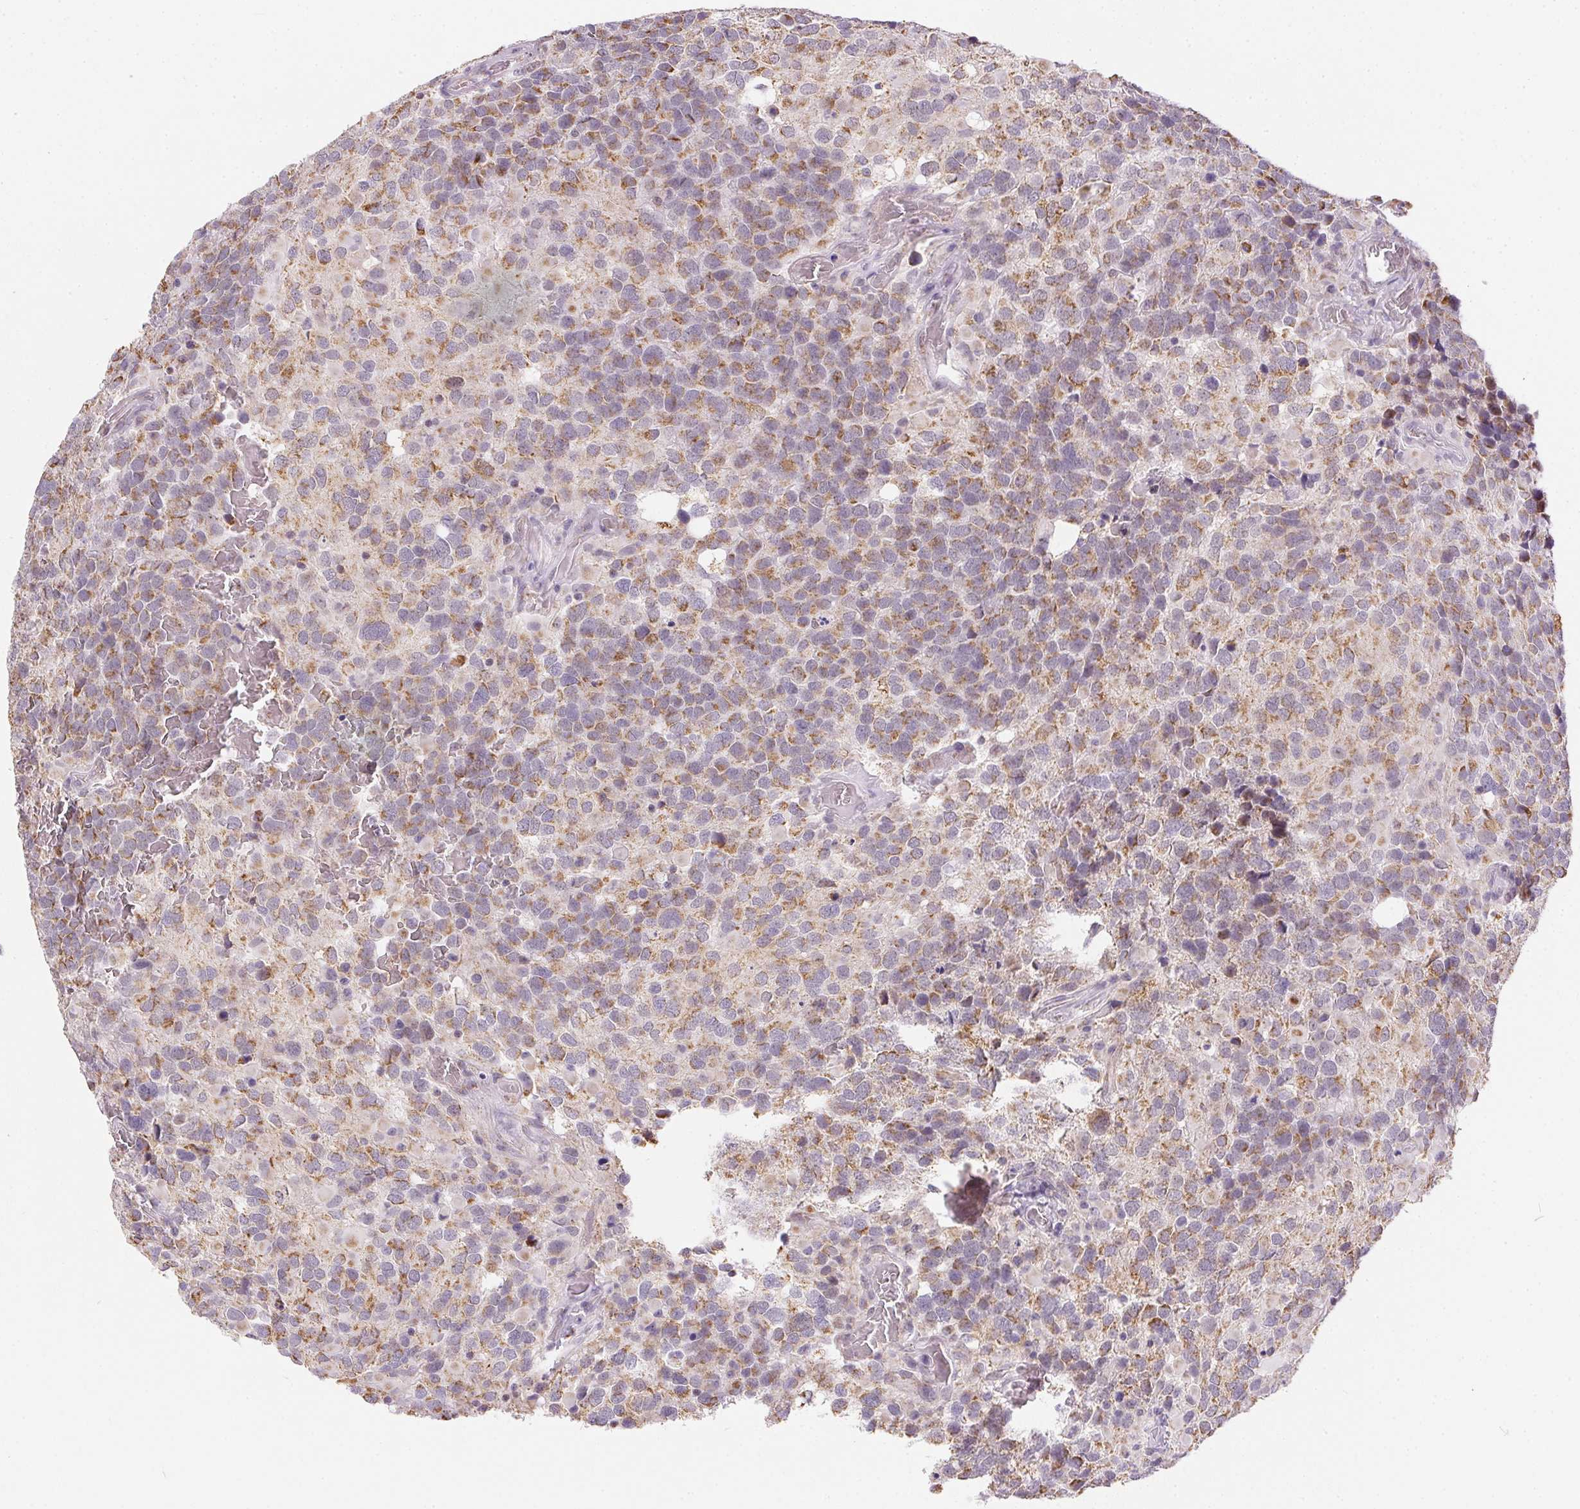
{"staining": {"intensity": "moderate", "quantity": "25%-75%", "location": "cytoplasmic/membranous"}, "tissue": "glioma", "cell_type": "Tumor cells", "image_type": "cancer", "snomed": [{"axis": "morphology", "description": "Glioma, malignant, High grade"}, {"axis": "topography", "description": "Brain"}], "caption": "A brown stain labels moderate cytoplasmic/membranous staining of a protein in human glioma tumor cells.", "gene": "MAPK11", "patient": {"sex": "female", "age": 40}}